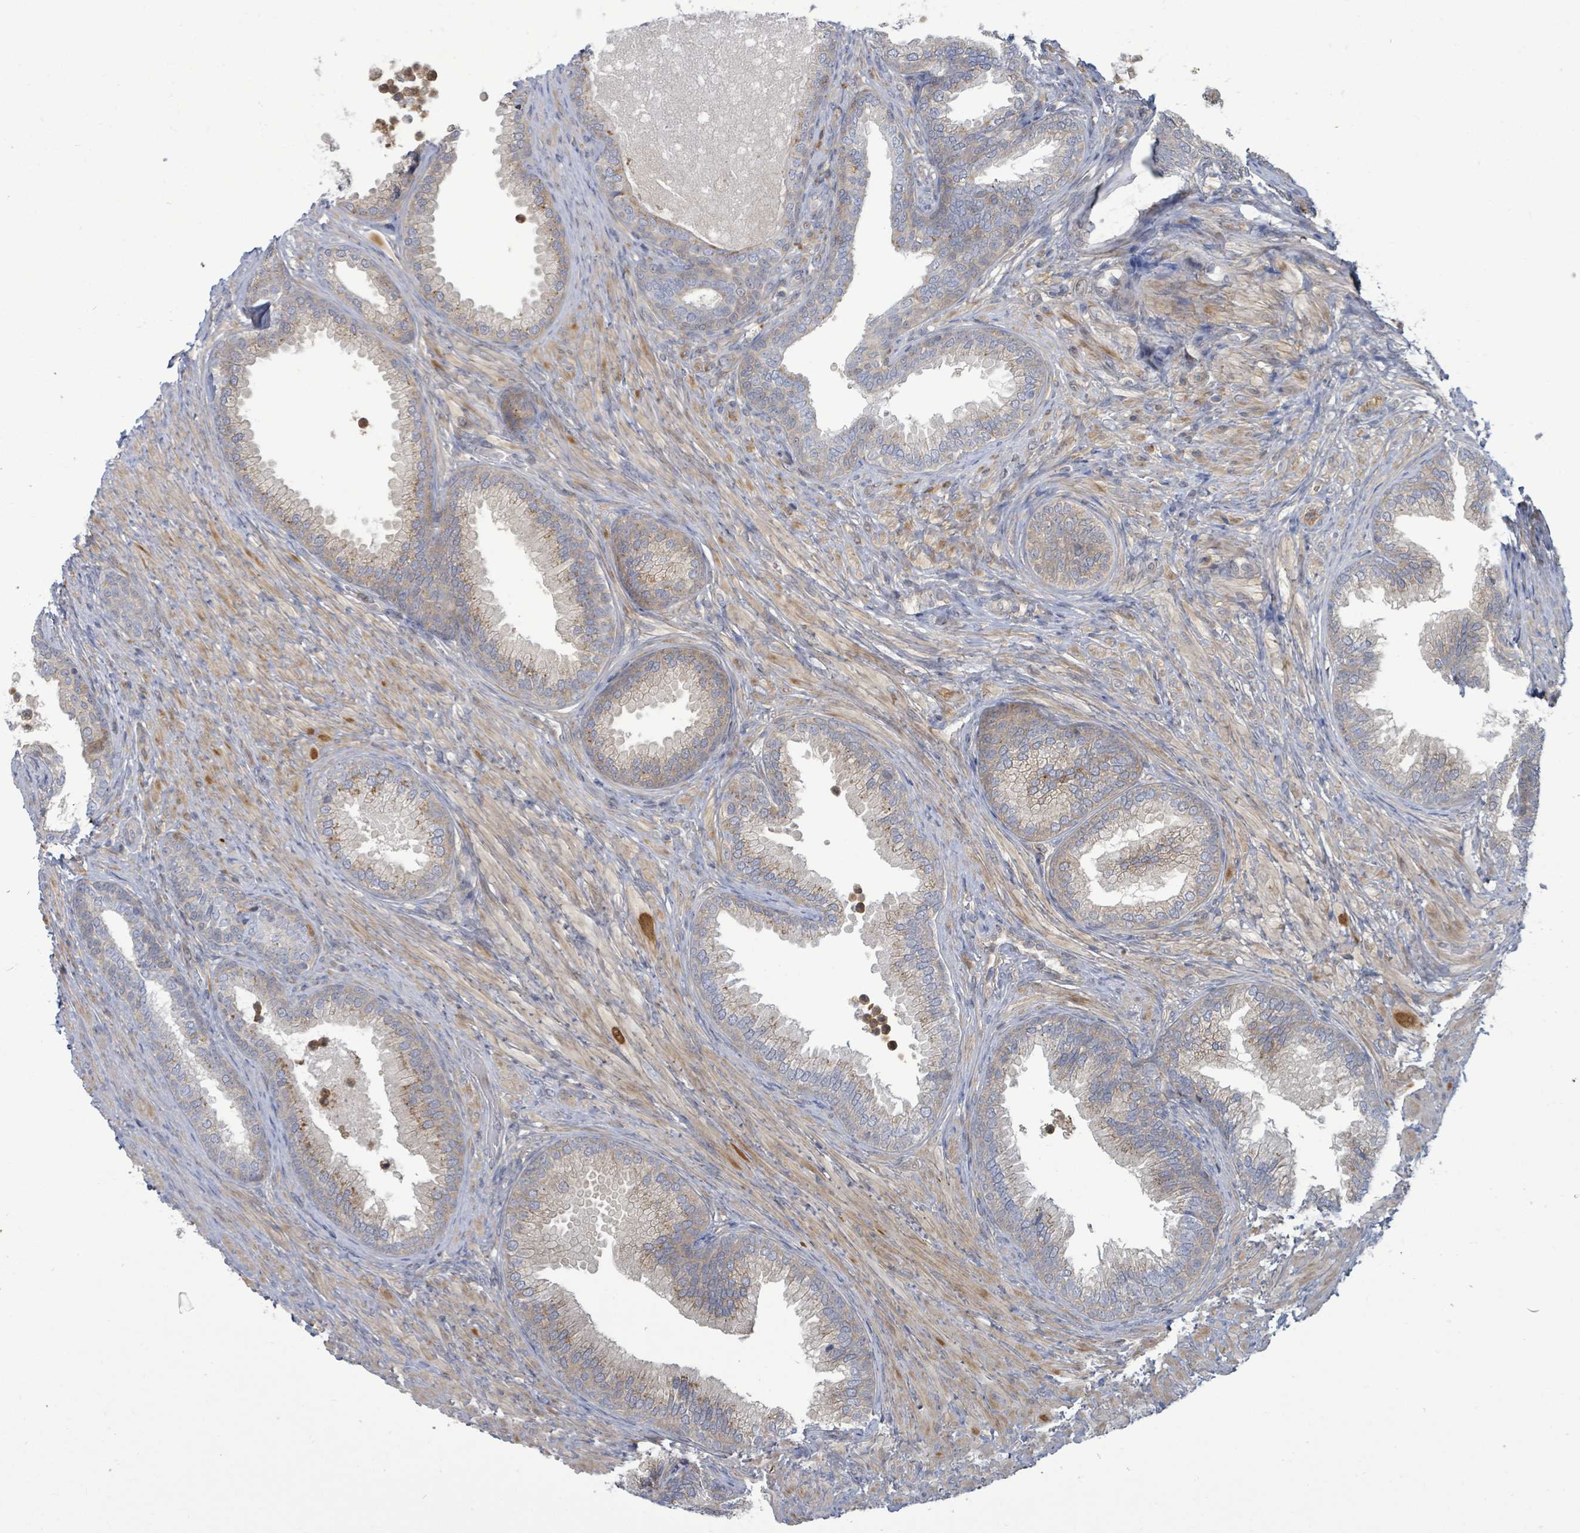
{"staining": {"intensity": "weak", "quantity": "25%-75%", "location": "cytoplasmic/membranous"}, "tissue": "prostate", "cell_type": "Glandular cells", "image_type": "normal", "snomed": [{"axis": "morphology", "description": "Normal tissue, NOS"}, {"axis": "topography", "description": "Prostate"}], "caption": "About 25%-75% of glandular cells in benign prostate exhibit weak cytoplasmic/membranous protein expression as visualized by brown immunohistochemical staining.", "gene": "PGAM1", "patient": {"sex": "male", "age": 76}}